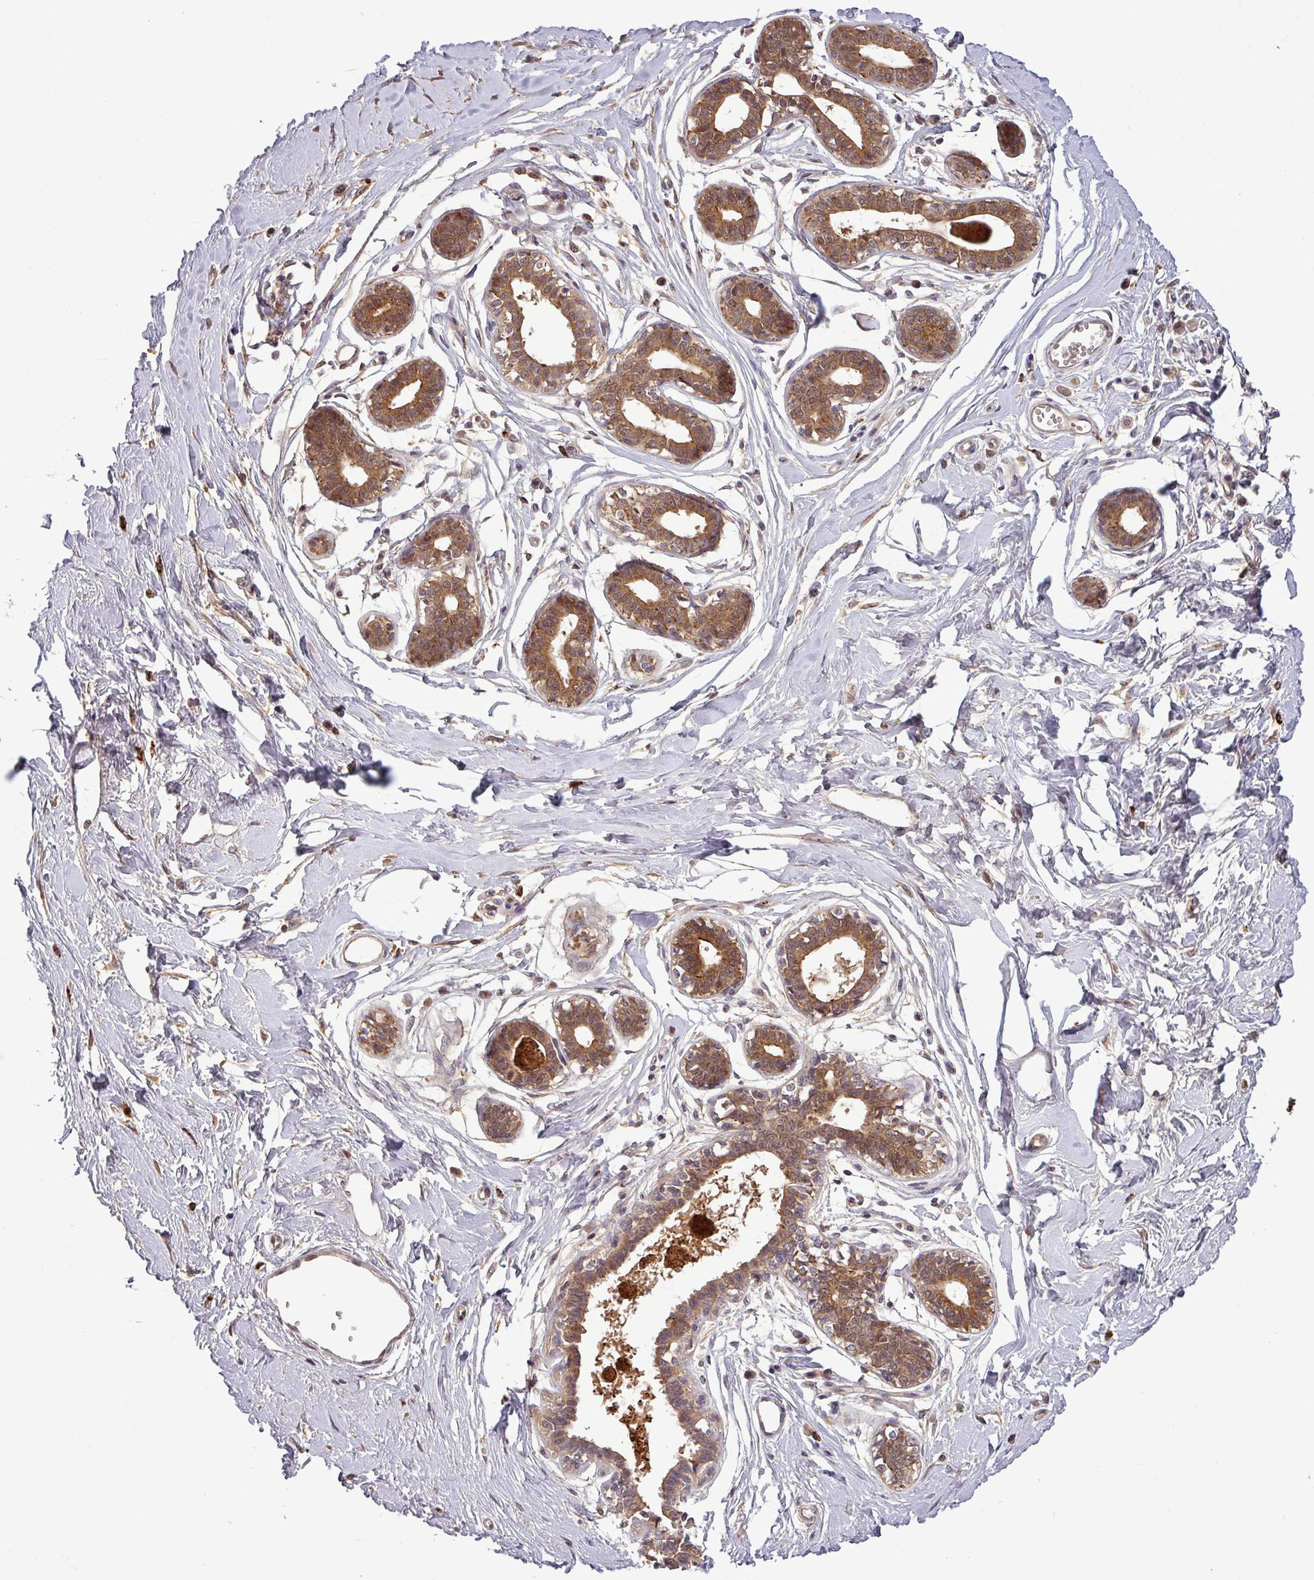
{"staining": {"intensity": "negative", "quantity": "none", "location": "none"}, "tissue": "breast", "cell_type": "Adipocytes", "image_type": "normal", "snomed": [{"axis": "morphology", "description": "Normal tissue, NOS"}, {"axis": "topography", "description": "Breast"}], "caption": "DAB (3,3'-diaminobenzidine) immunohistochemical staining of unremarkable breast demonstrates no significant staining in adipocytes.", "gene": "PUS1", "patient": {"sex": "female", "age": 45}}